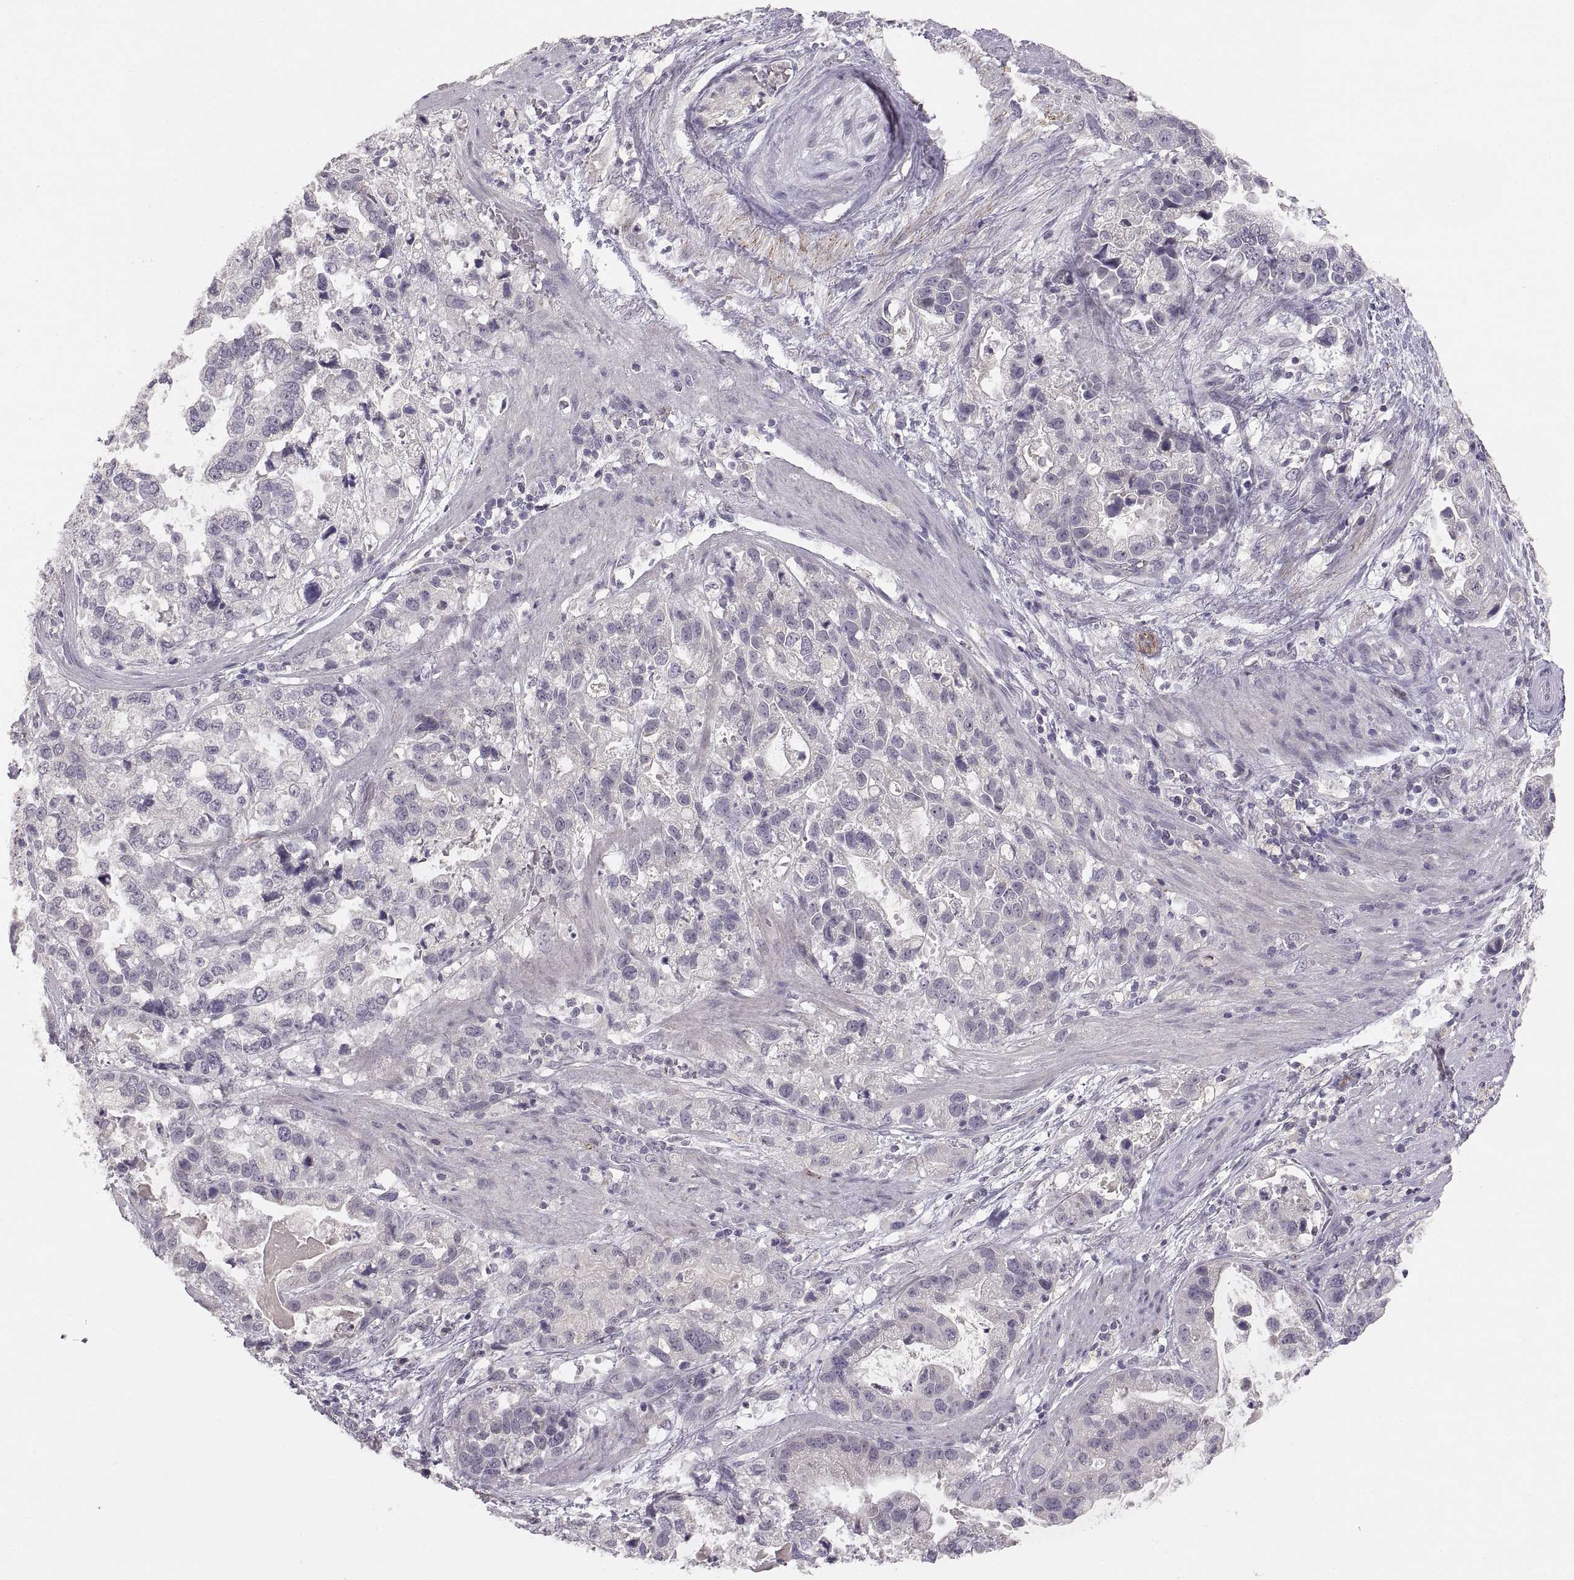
{"staining": {"intensity": "negative", "quantity": "none", "location": "none"}, "tissue": "stomach cancer", "cell_type": "Tumor cells", "image_type": "cancer", "snomed": [{"axis": "morphology", "description": "Adenocarcinoma, NOS"}, {"axis": "topography", "description": "Stomach"}], "caption": "The image reveals no significant positivity in tumor cells of stomach adenocarcinoma.", "gene": "CDH2", "patient": {"sex": "male", "age": 59}}